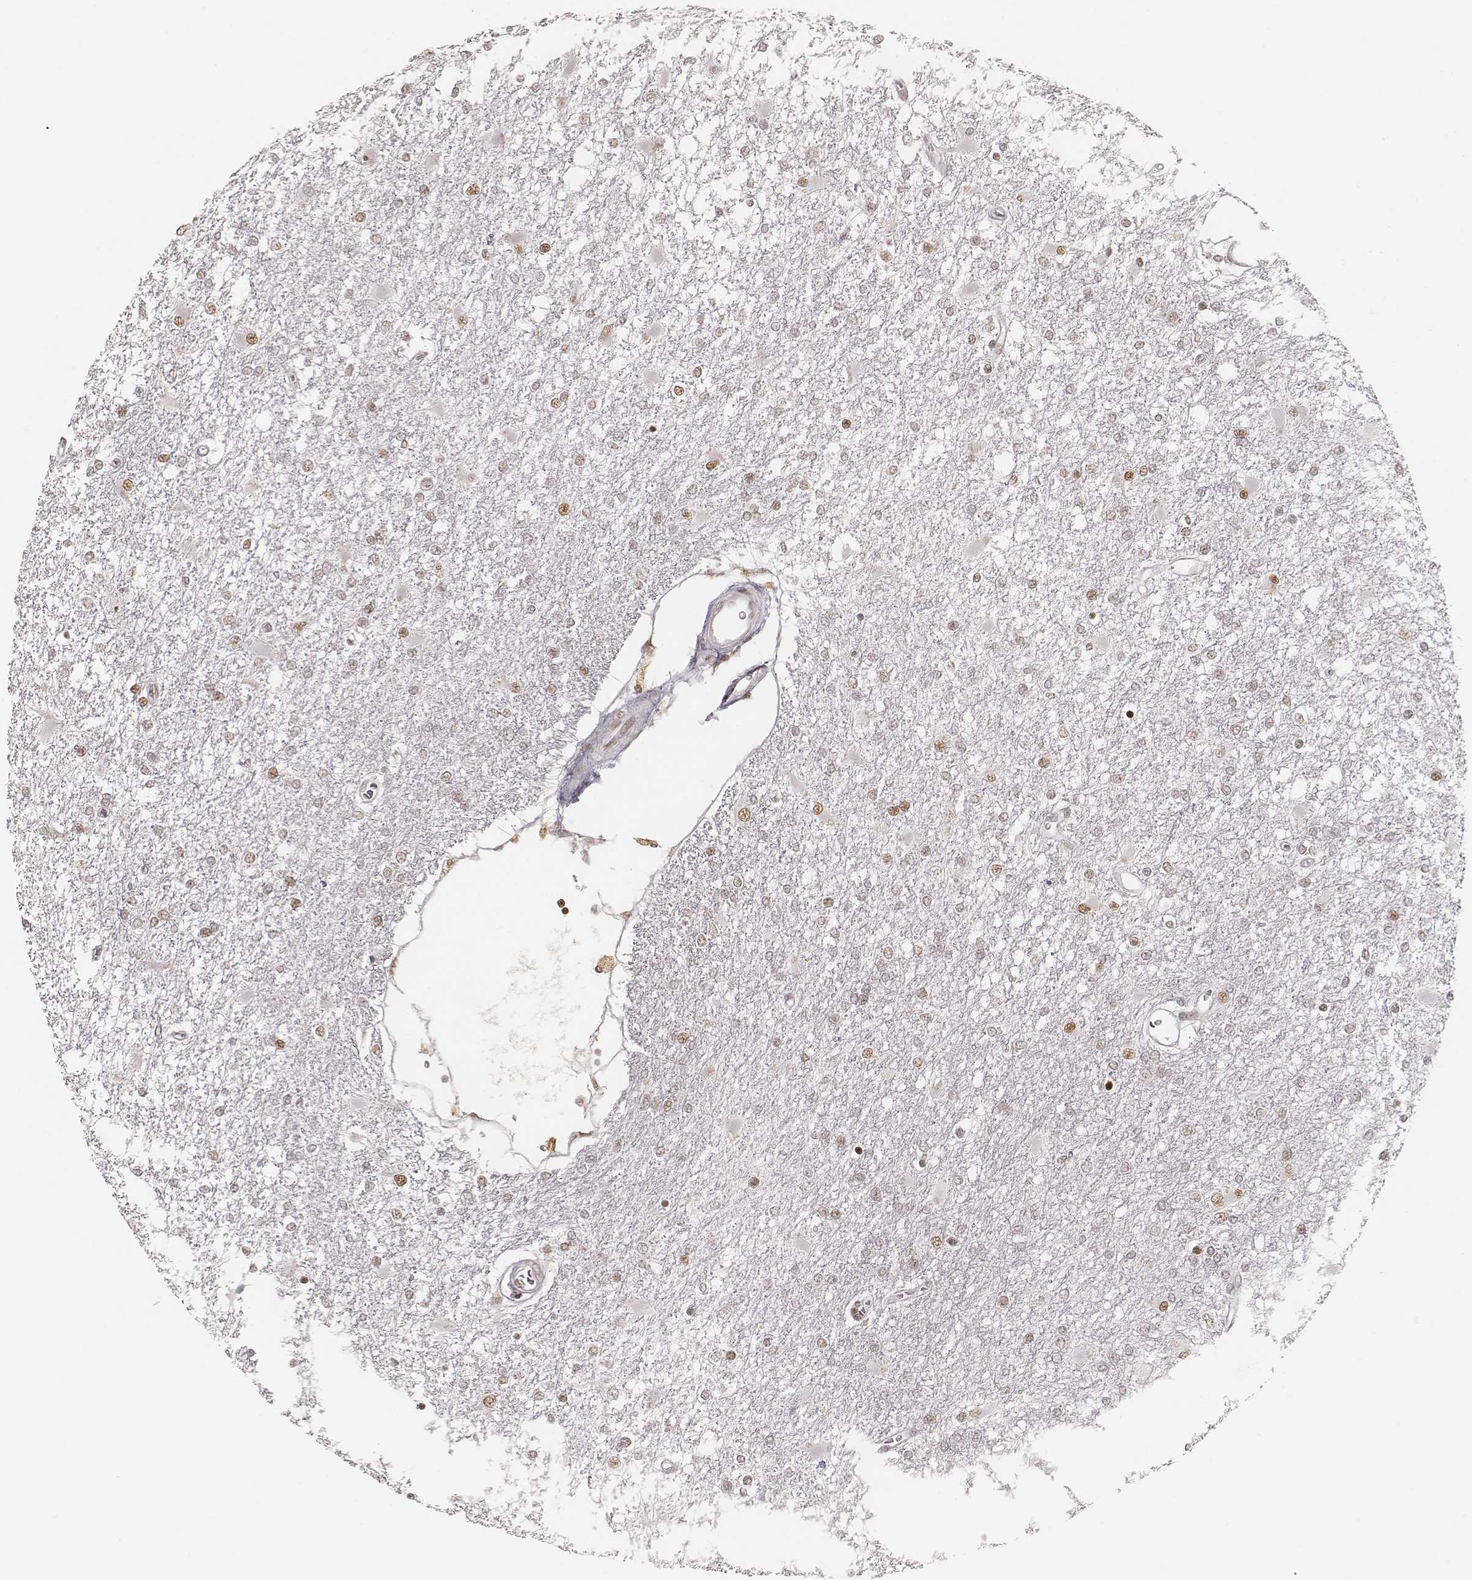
{"staining": {"intensity": "moderate", "quantity": "<25%", "location": "nuclear"}, "tissue": "glioma", "cell_type": "Tumor cells", "image_type": "cancer", "snomed": [{"axis": "morphology", "description": "Glioma, malignant, High grade"}, {"axis": "topography", "description": "Cerebral cortex"}], "caption": "Protein staining of glioma tissue exhibits moderate nuclear staining in about <25% of tumor cells.", "gene": "HNRNPC", "patient": {"sex": "male", "age": 79}}